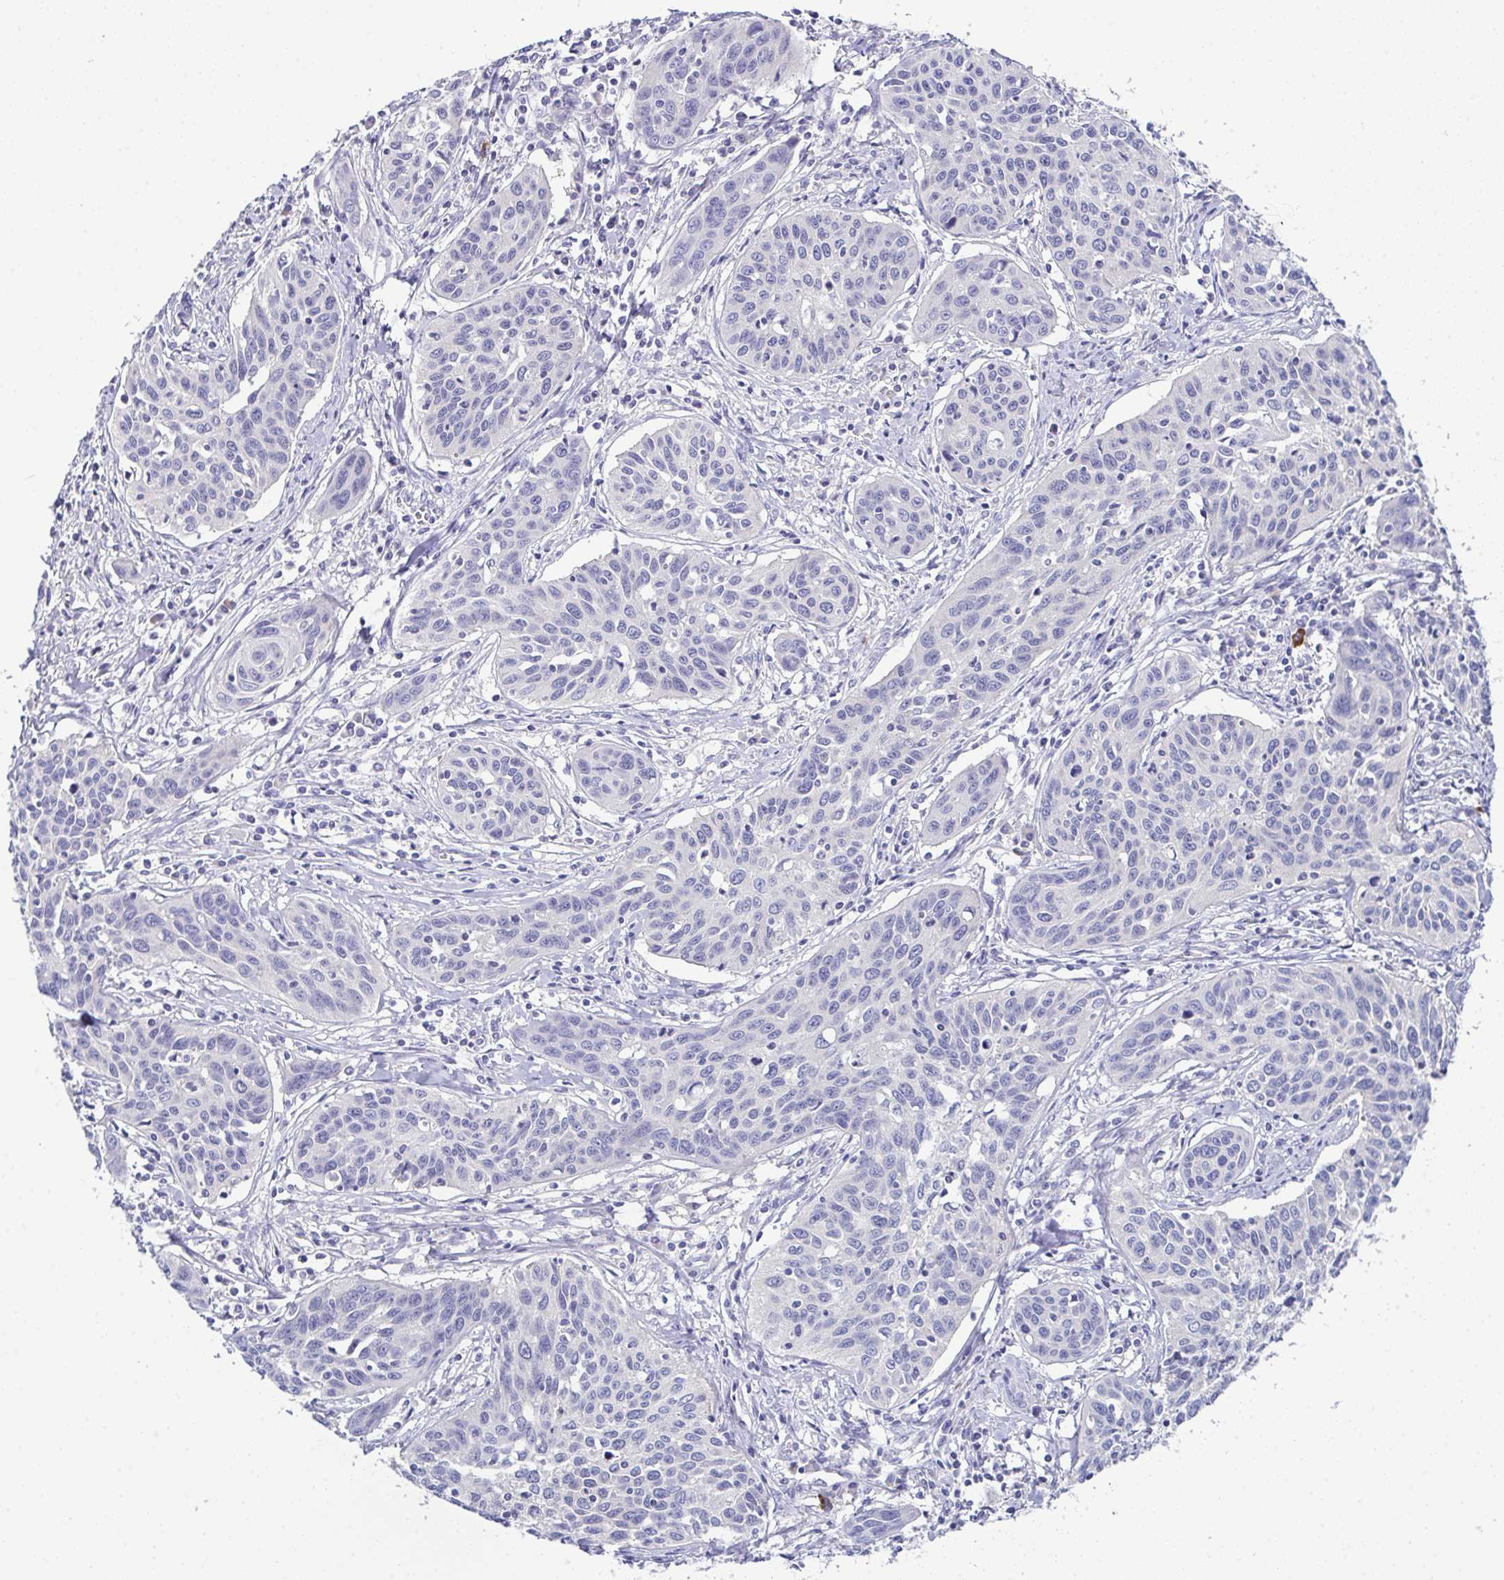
{"staining": {"intensity": "negative", "quantity": "none", "location": "none"}, "tissue": "cervical cancer", "cell_type": "Tumor cells", "image_type": "cancer", "snomed": [{"axis": "morphology", "description": "Squamous cell carcinoma, NOS"}, {"axis": "topography", "description": "Cervix"}], "caption": "Cervical squamous cell carcinoma was stained to show a protein in brown. There is no significant expression in tumor cells.", "gene": "CFAP97D1", "patient": {"sex": "female", "age": 31}}